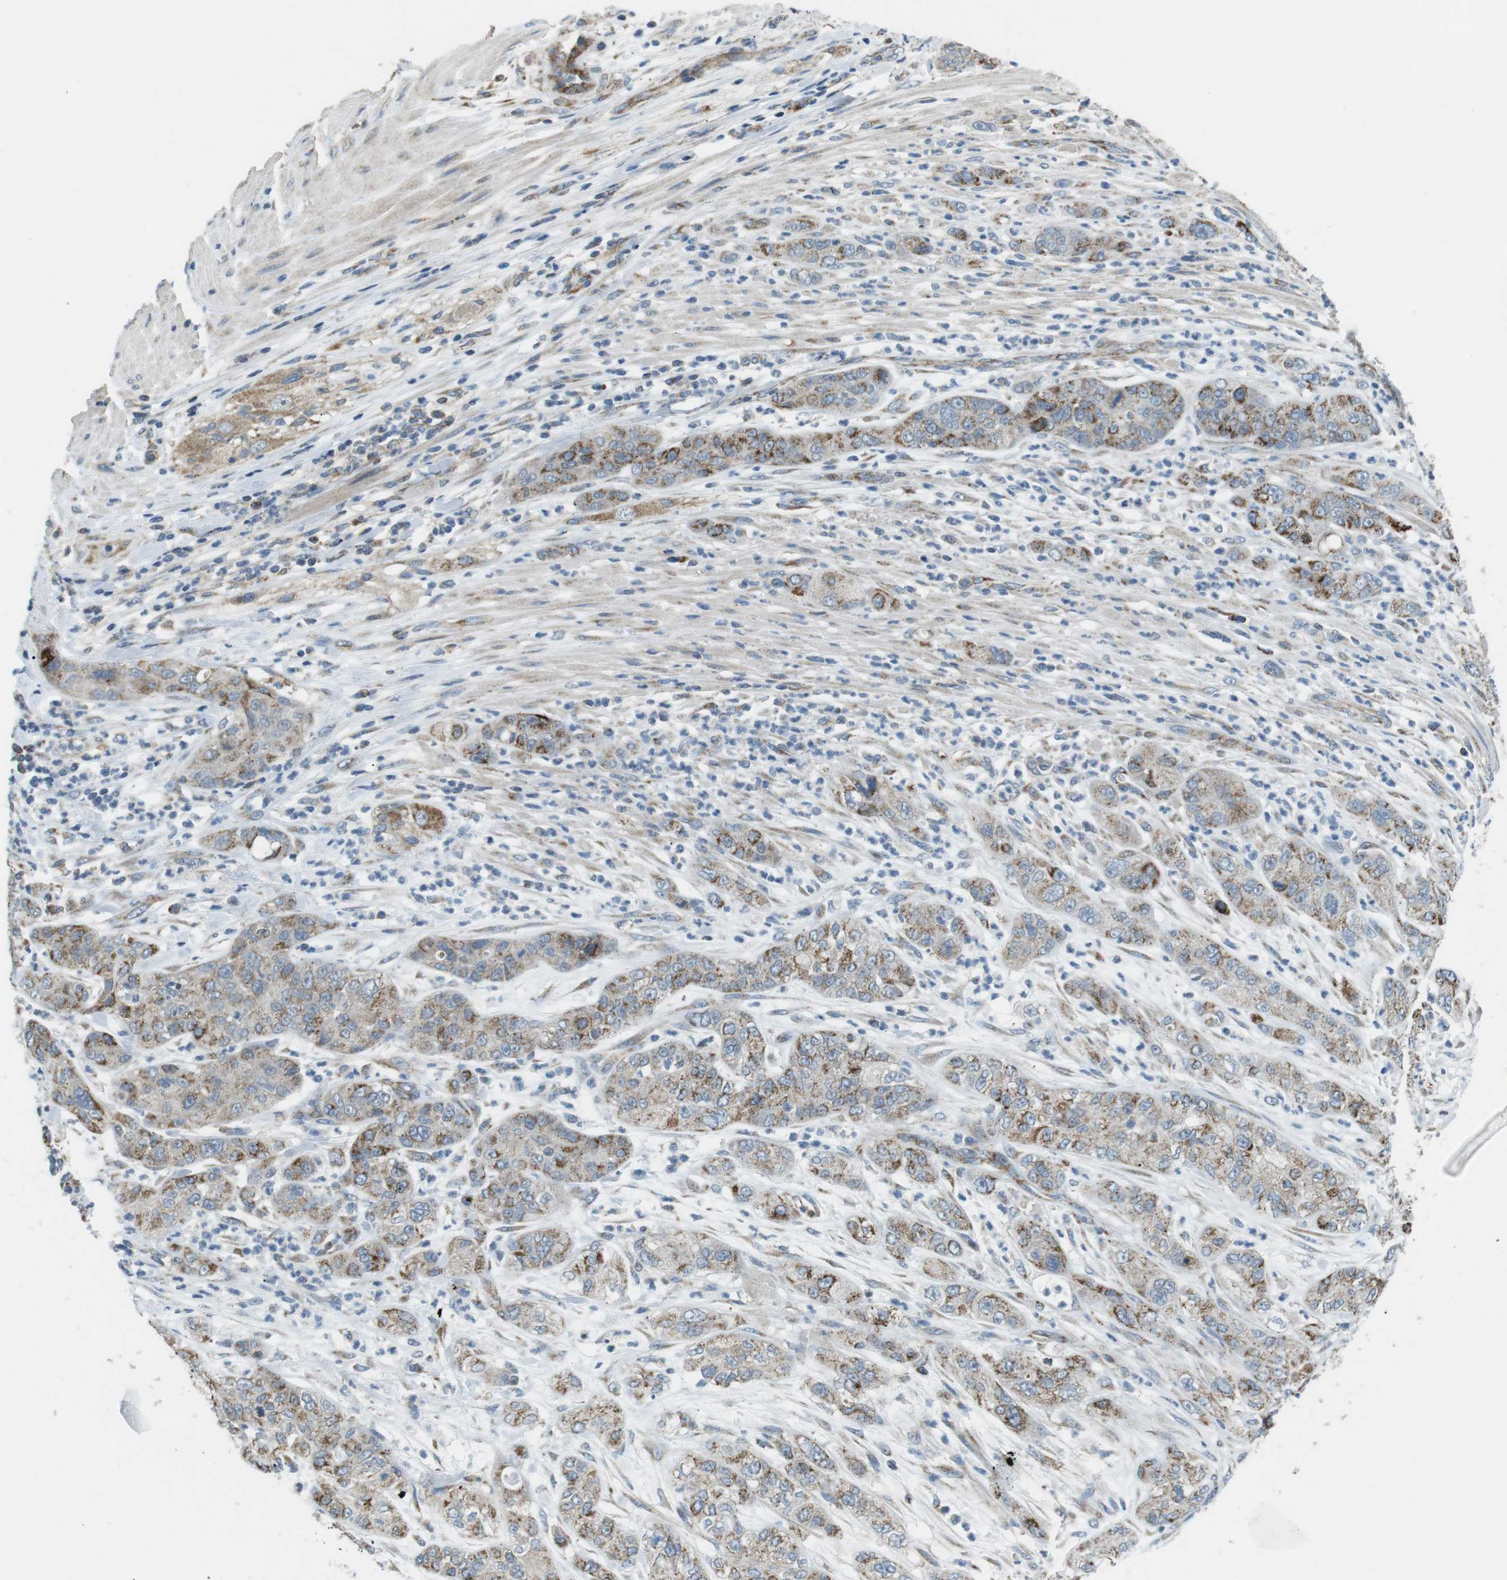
{"staining": {"intensity": "moderate", "quantity": "25%-75%", "location": "cytoplasmic/membranous"}, "tissue": "pancreatic cancer", "cell_type": "Tumor cells", "image_type": "cancer", "snomed": [{"axis": "morphology", "description": "Adenocarcinoma, NOS"}, {"axis": "topography", "description": "Pancreas"}], "caption": "Human pancreatic adenocarcinoma stained with a brown dye shows moderate cytoplasmic/membranous positive positivity in approximately 25%-75% of tumor cells.", "gene": "BACE1", "patient": {"sex": "female", "age": 78}}